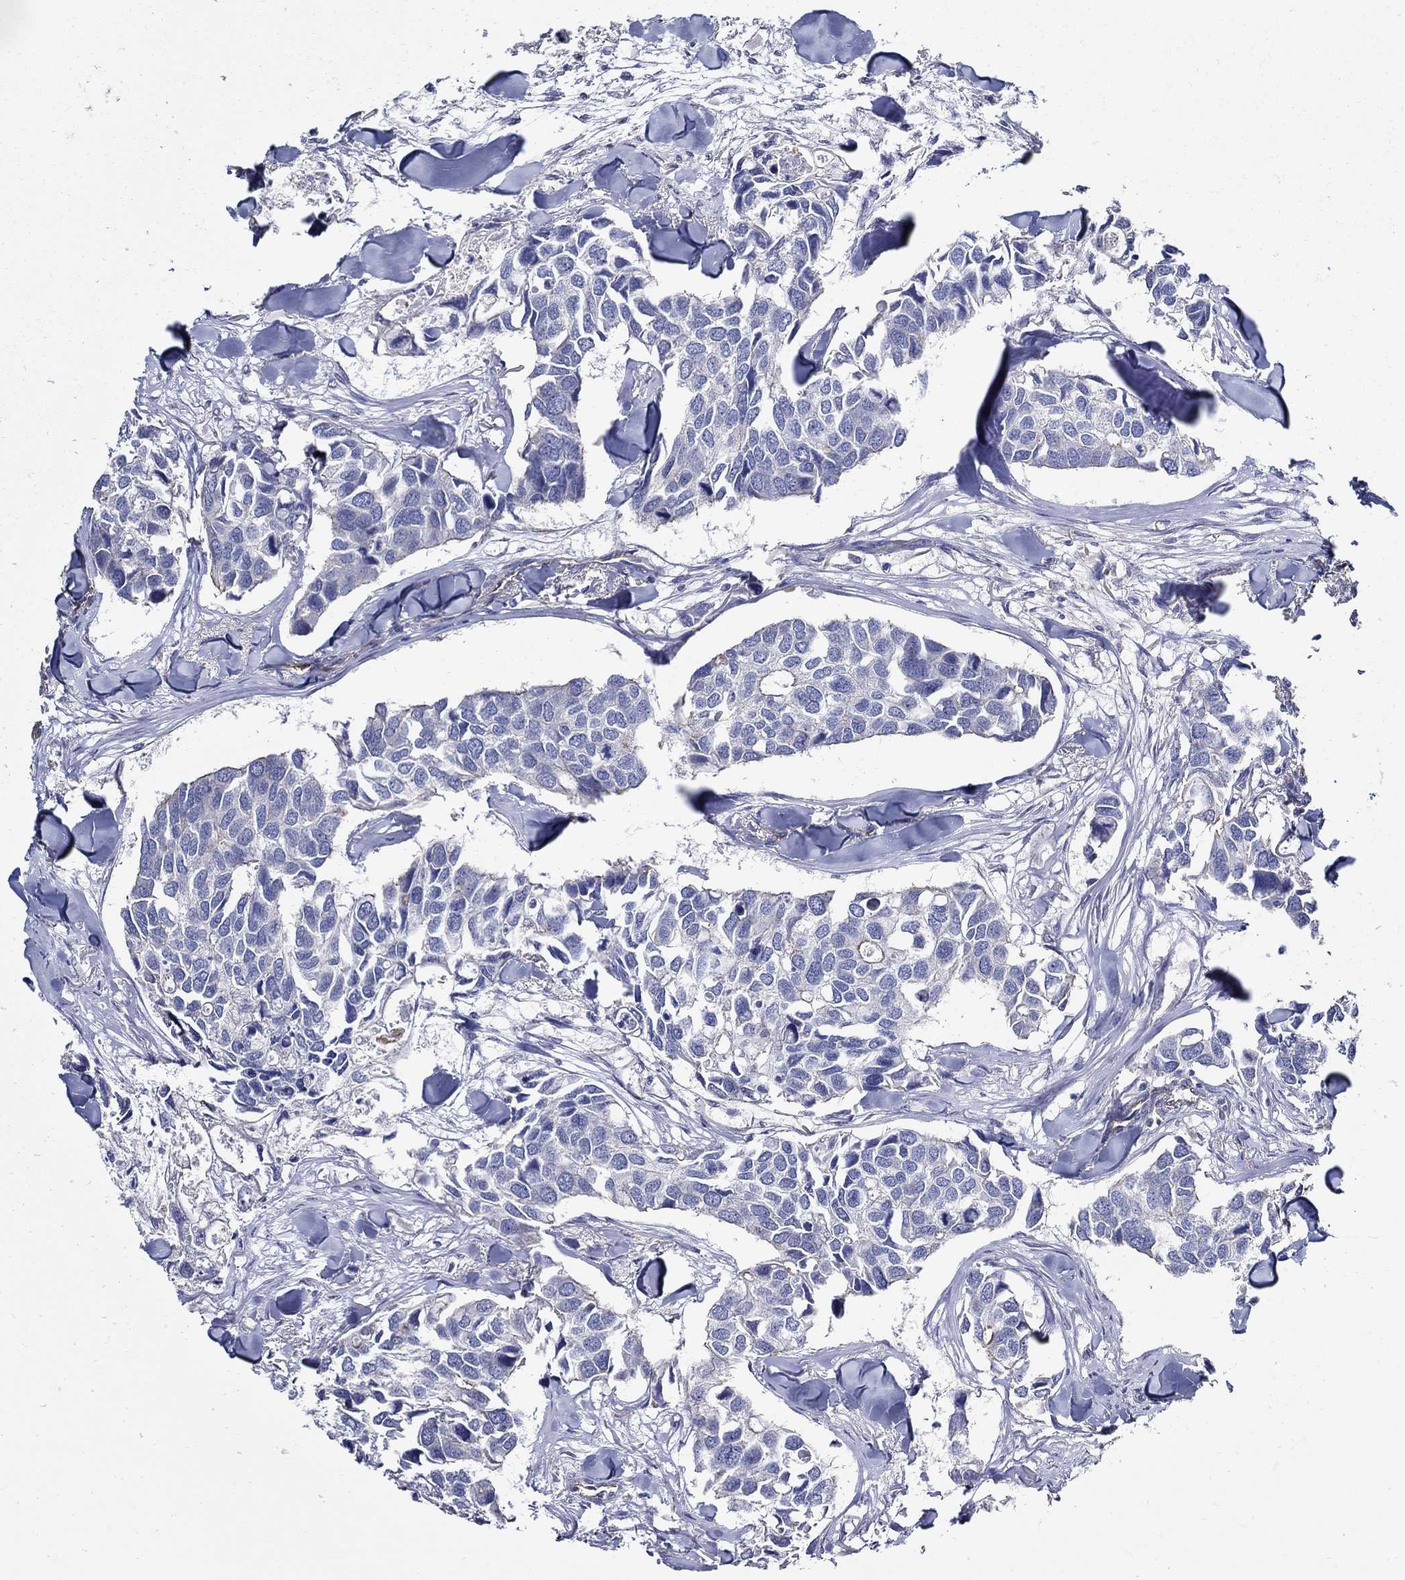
{"staining": {"intensity": "negative", "quantity": "none", "location": "none"}, "tissue": "breast cancer", "cell_type": "Tumor cells", "image_type": "cancer", "snomed": [{"axis": "morphology", "description": "Duct carcinoma"}, {"axis": "topography", "description": "Breast"}], "caption": "Tumor cells are negative for protein expression in human breast cancer (invasive ductal carcinoma).", "gene": "APBB3", "patient": {"sex": "female", "age": 83}}